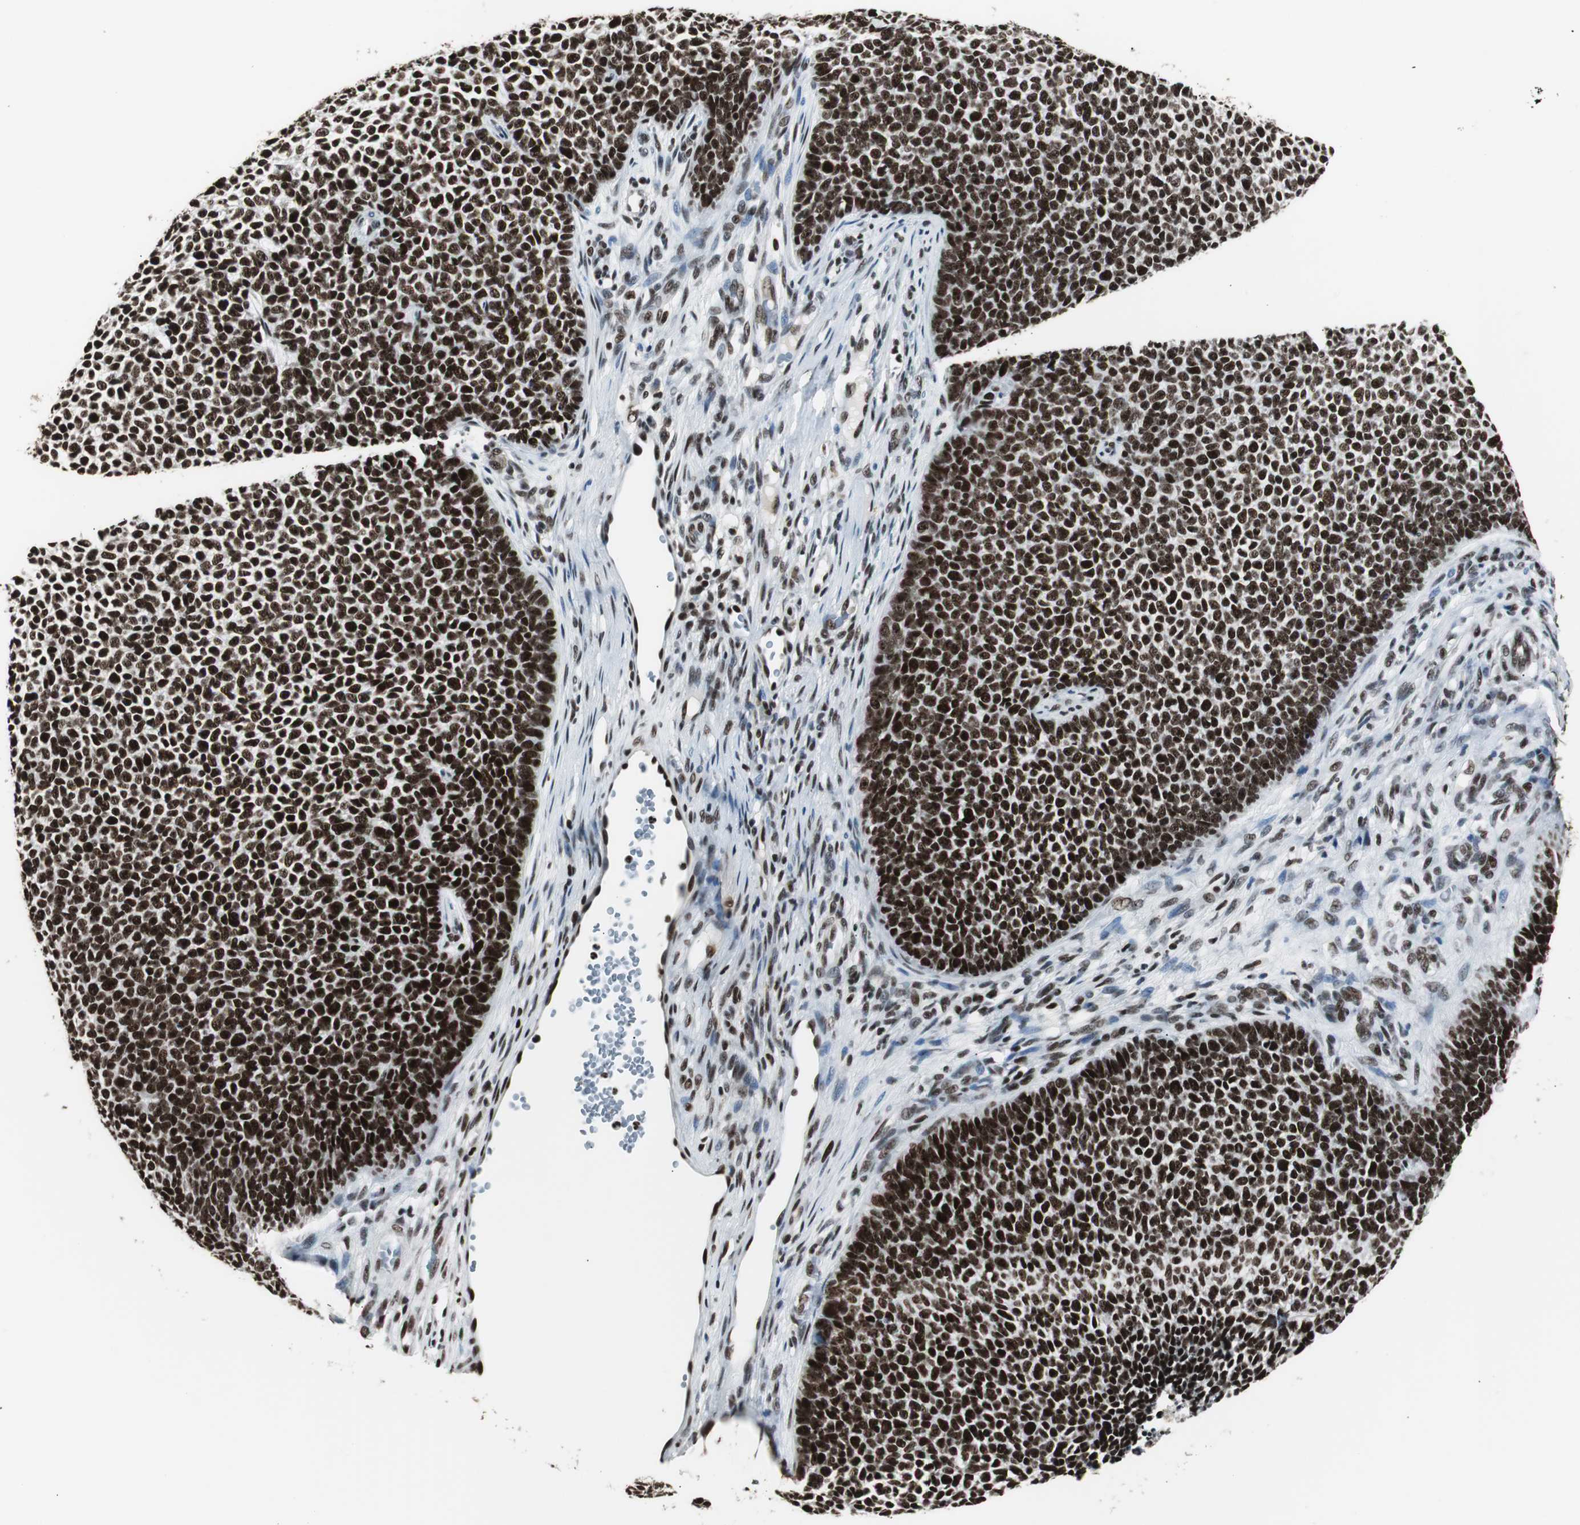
{"staining": {"intensity": "strong", "quantity": ">75%", "location": "nuclear"}, "tissue": "skin cancer", "cell_type": "Tumor cells", "image_type": "cancer", "snomed": [{"axis": "morphology", "description": "Basal cell carcinoma"}, {"axis": "topography", "description": "Skin"}], "caption": "DAB immunohistochemical staining of basal cell carcinoma (skin) shows strong nuclear protein staining in about >75% of tumor cells. (Stains: DAB (3,3'-diaminobenzidine) in brown, nuclei in blue, Microscopy: brightfield microscopy at high magnification).", "gene": "XRCC1", "patient": {"sex": "female", "age": 84}}